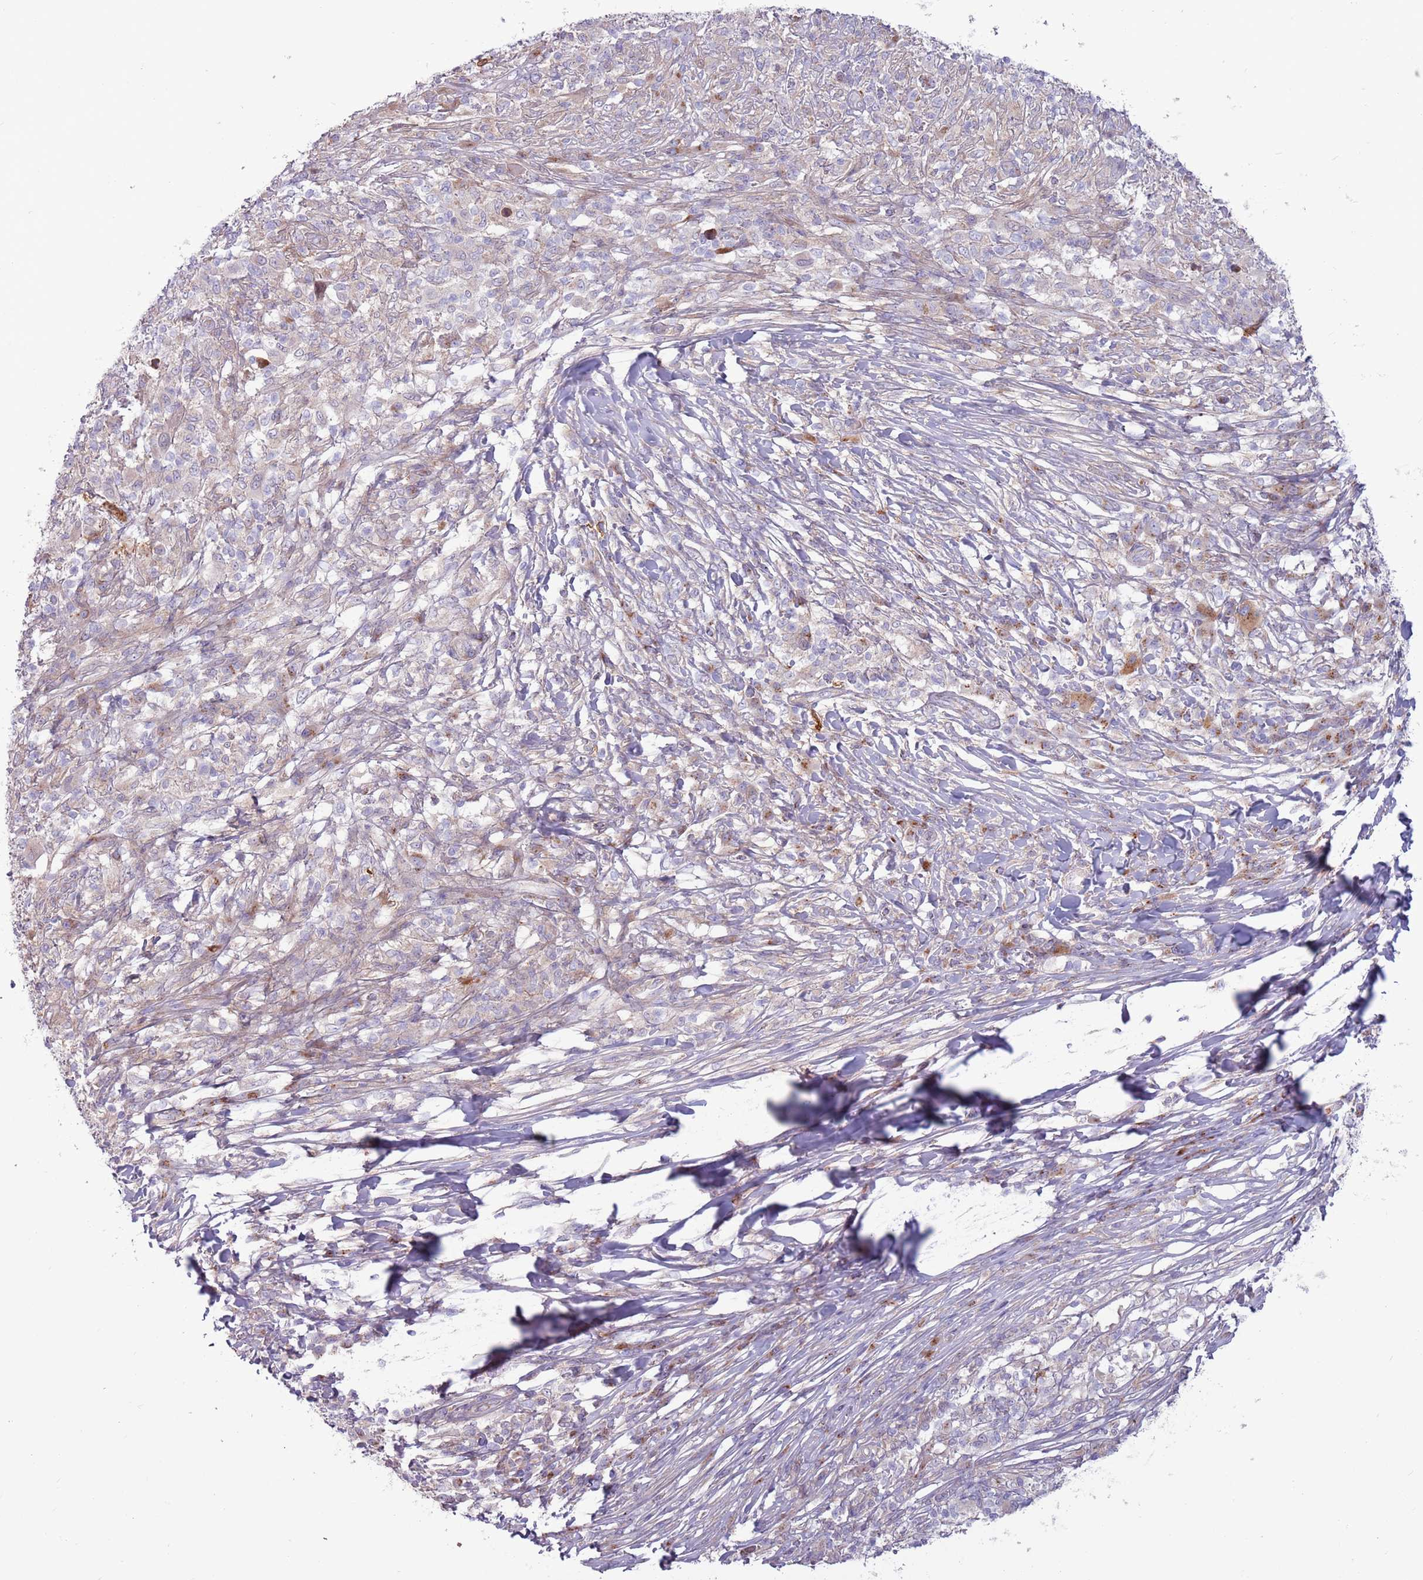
{"staining": {"intensity": "negative", "quantity": "none", "location": "none"}, "tissue": "melanoma", "cell_type": "Tumor cells", "image_type": "cancer", "snomed": [{"axis": "morphology", "description": "Malignant melanoma, NOS"}, {"axis": "topography", "description": "Skin"}], "caption": "Histopathology image shows no protein staining in tumor cells of melanoma tissue. The staining is performed using DAB (3,3'-diaminobenzidine) brown chromogen with nuclei counter-stained in using hematoxylin.", "gene": "CCDC150", "patient": {"sex": "male", "age": 66}}